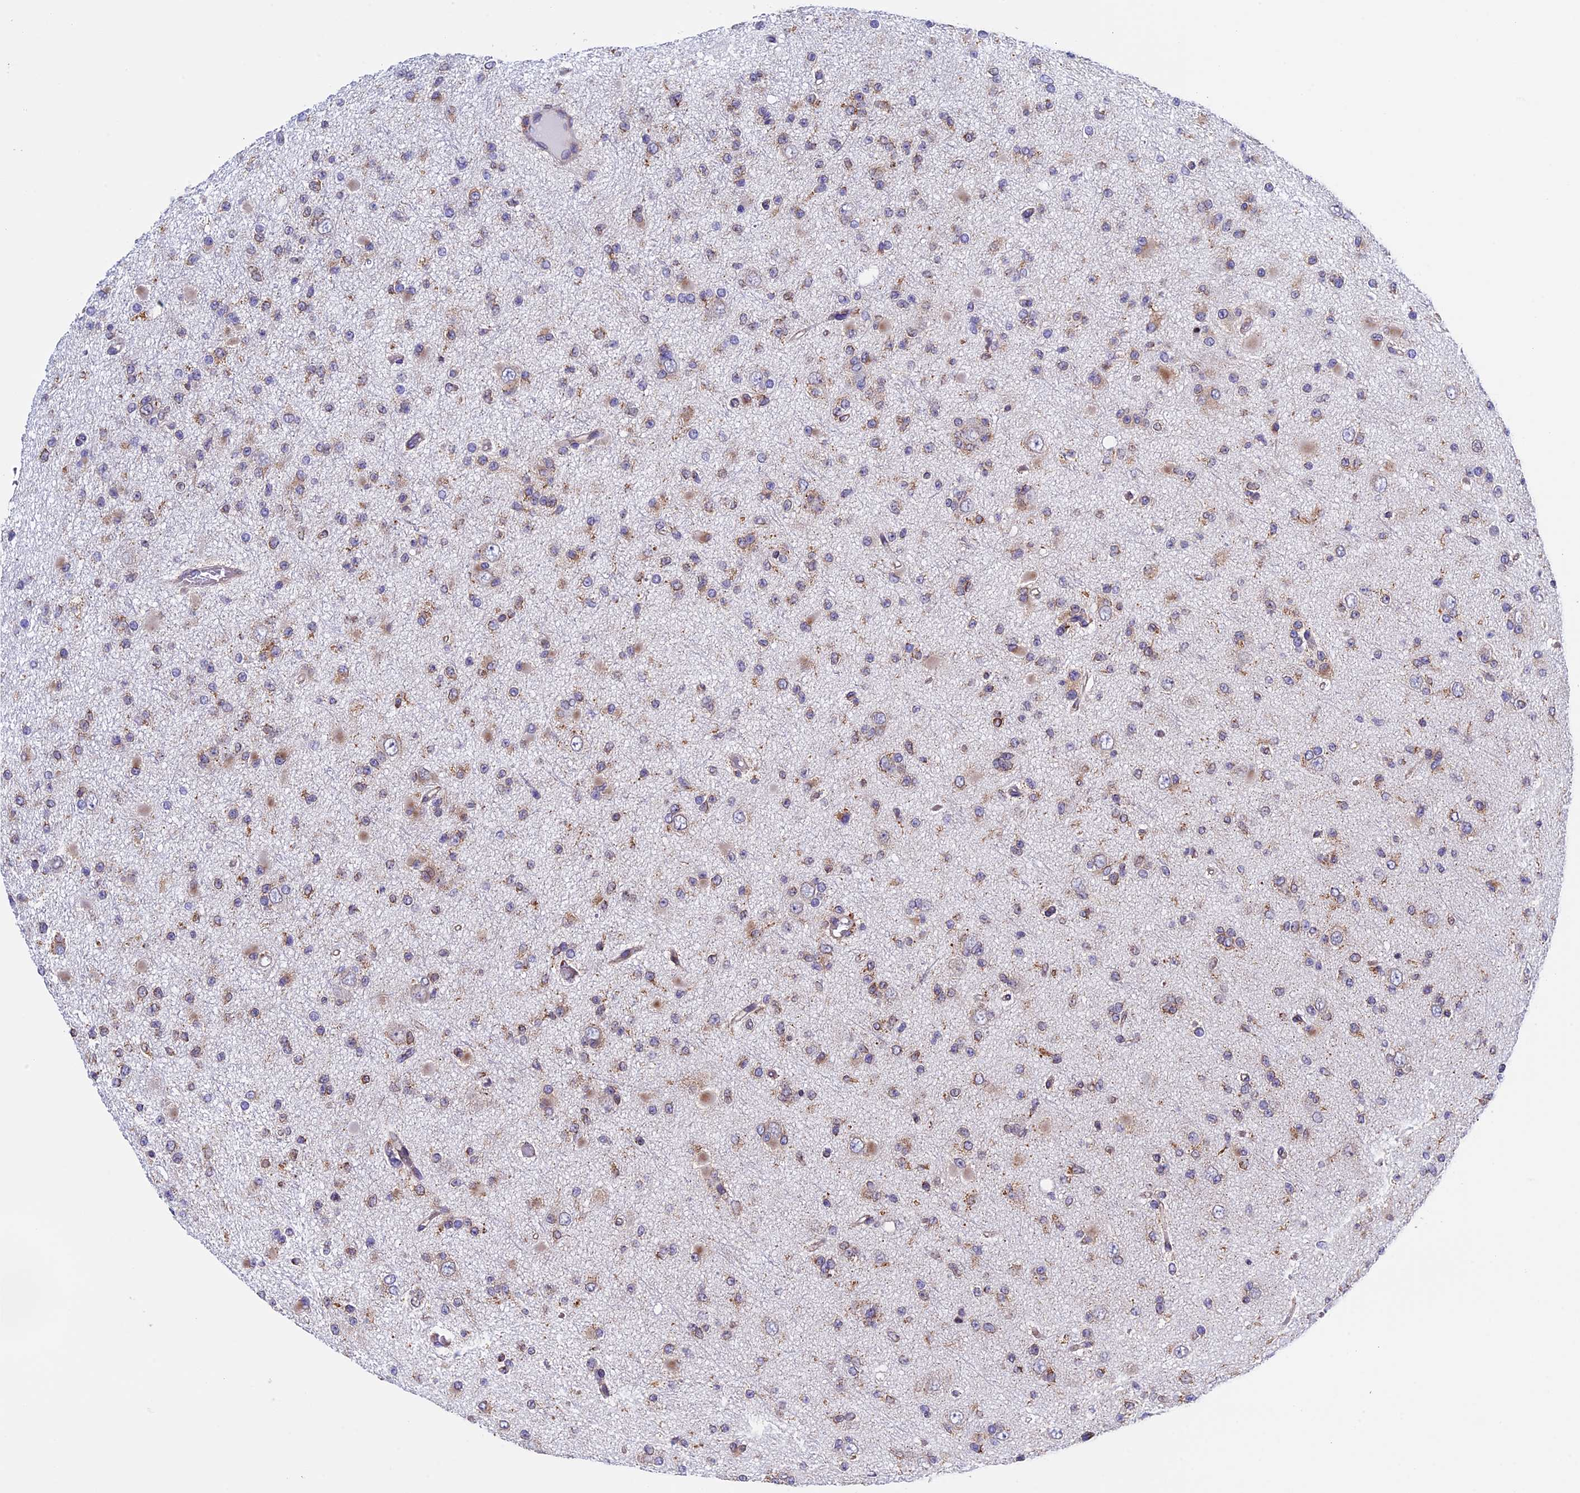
{"staining": {"intensity": "weak", "quantity": ">75%", "location": "cytoplasmic/membranous"}, "tissue": "glioma", "cell_type": "Tumor cells", "image_type": "cancer", "snomed": [{"axis": "morphology", "description": "Glioma, malignant, Low grade"}, {"axis": "topography", "description": "Brain"}], "caption": "Protein expression analysis of human malignant glioma (low-grade) reveals weak cytoplasmic/membranous positivity in approximately >75% of tumor cells.", "gene": "SLC9A5", "patient": {"sex": "female", "age": 22}}